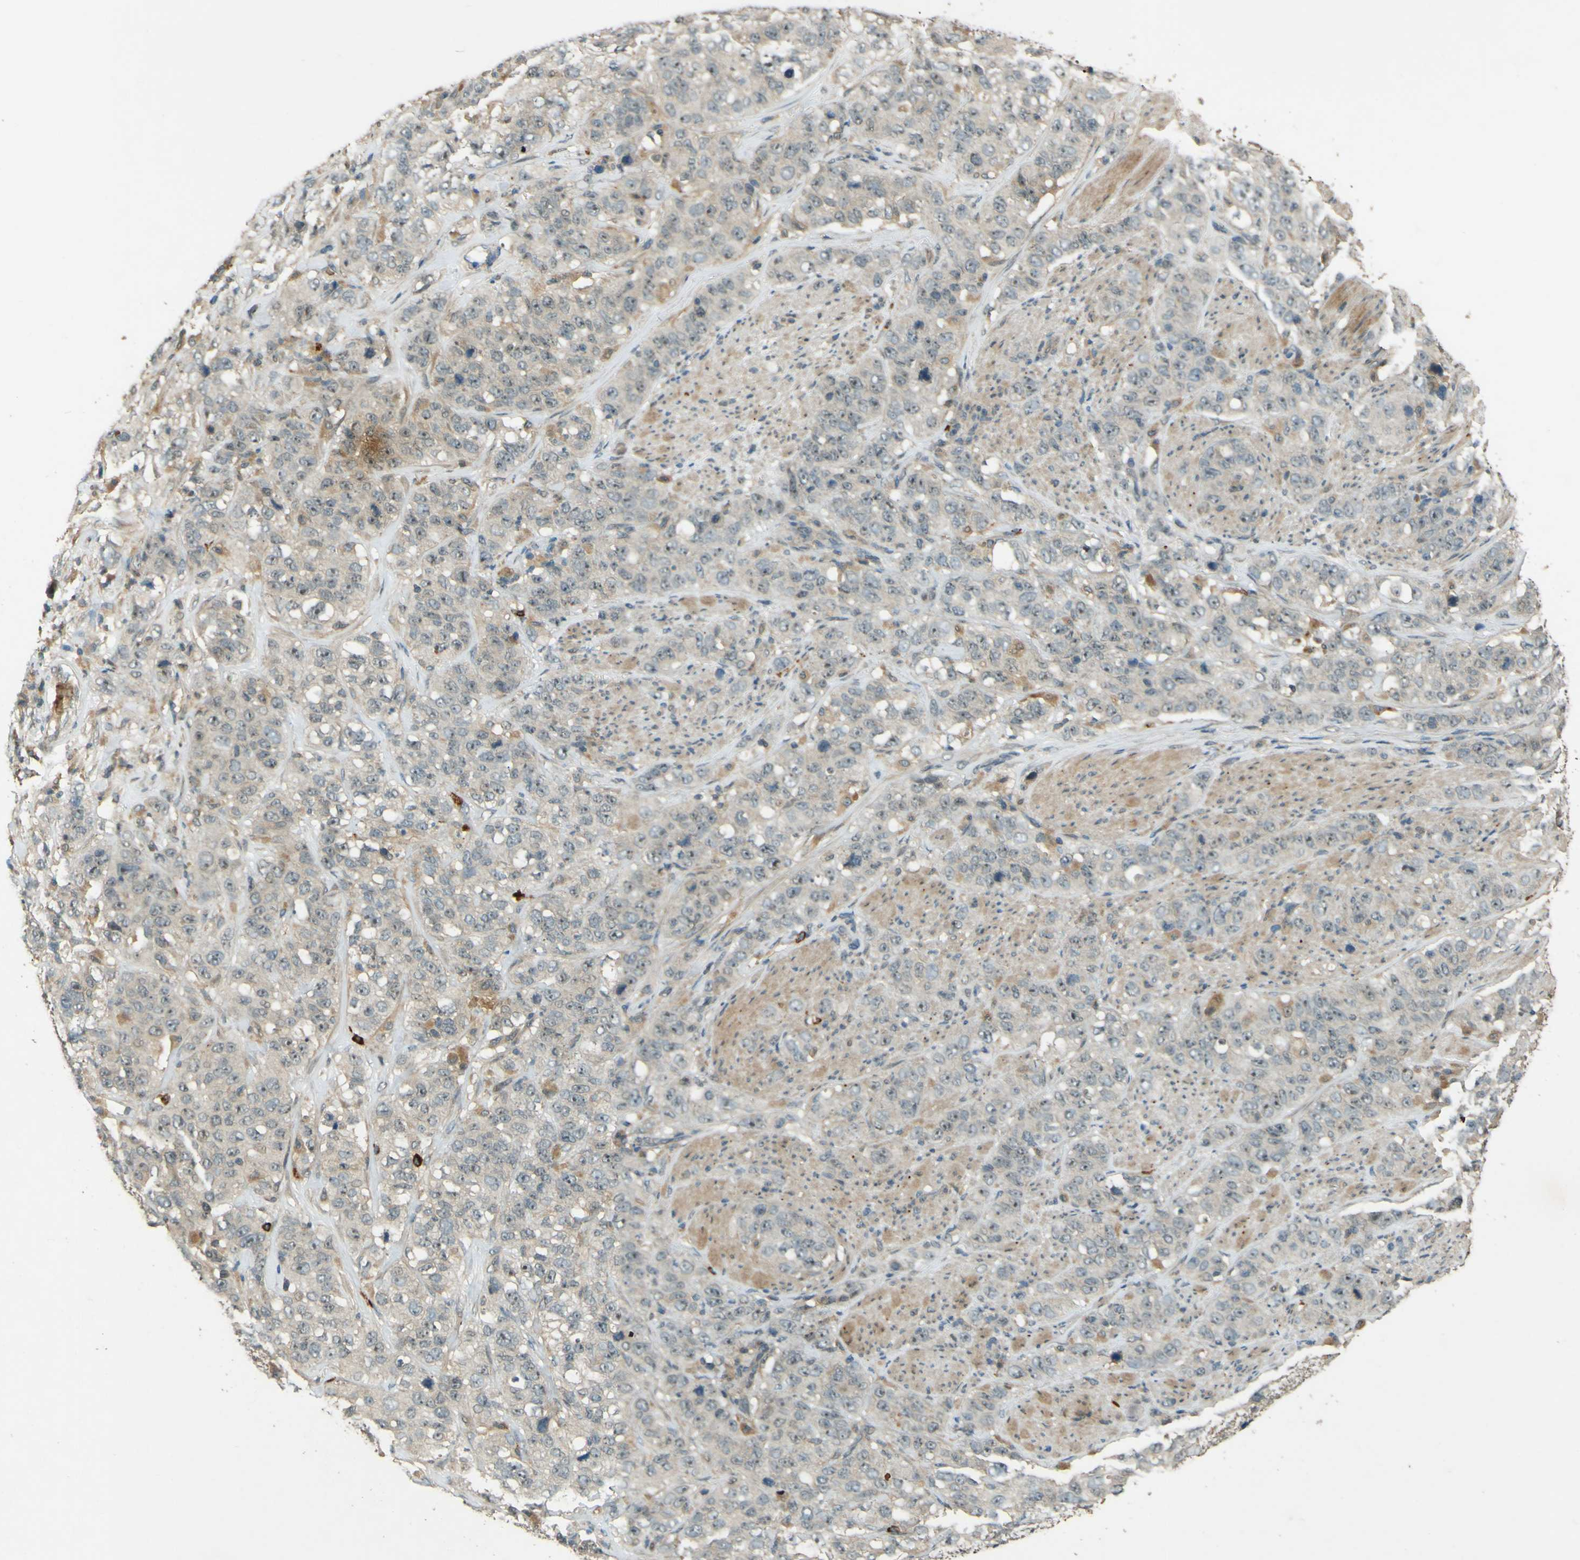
{"staining": {"intensity": "negative", "quantity": "none", "location": "none"}, "tissue": "stomach cancer", "cell_type": "Tumor cells", "image_type": "cancer", "snomed": [{"axis": "morphology", "description": "Adenocarcinoma, NOS"}, {"axis": "topography", "description": "Stomach"}], "caption": "Tumor cells are negative for protein expression in human stomach cancer.", "gene": "MPDZ", "patient": {"sex": "male", "age": 48}}